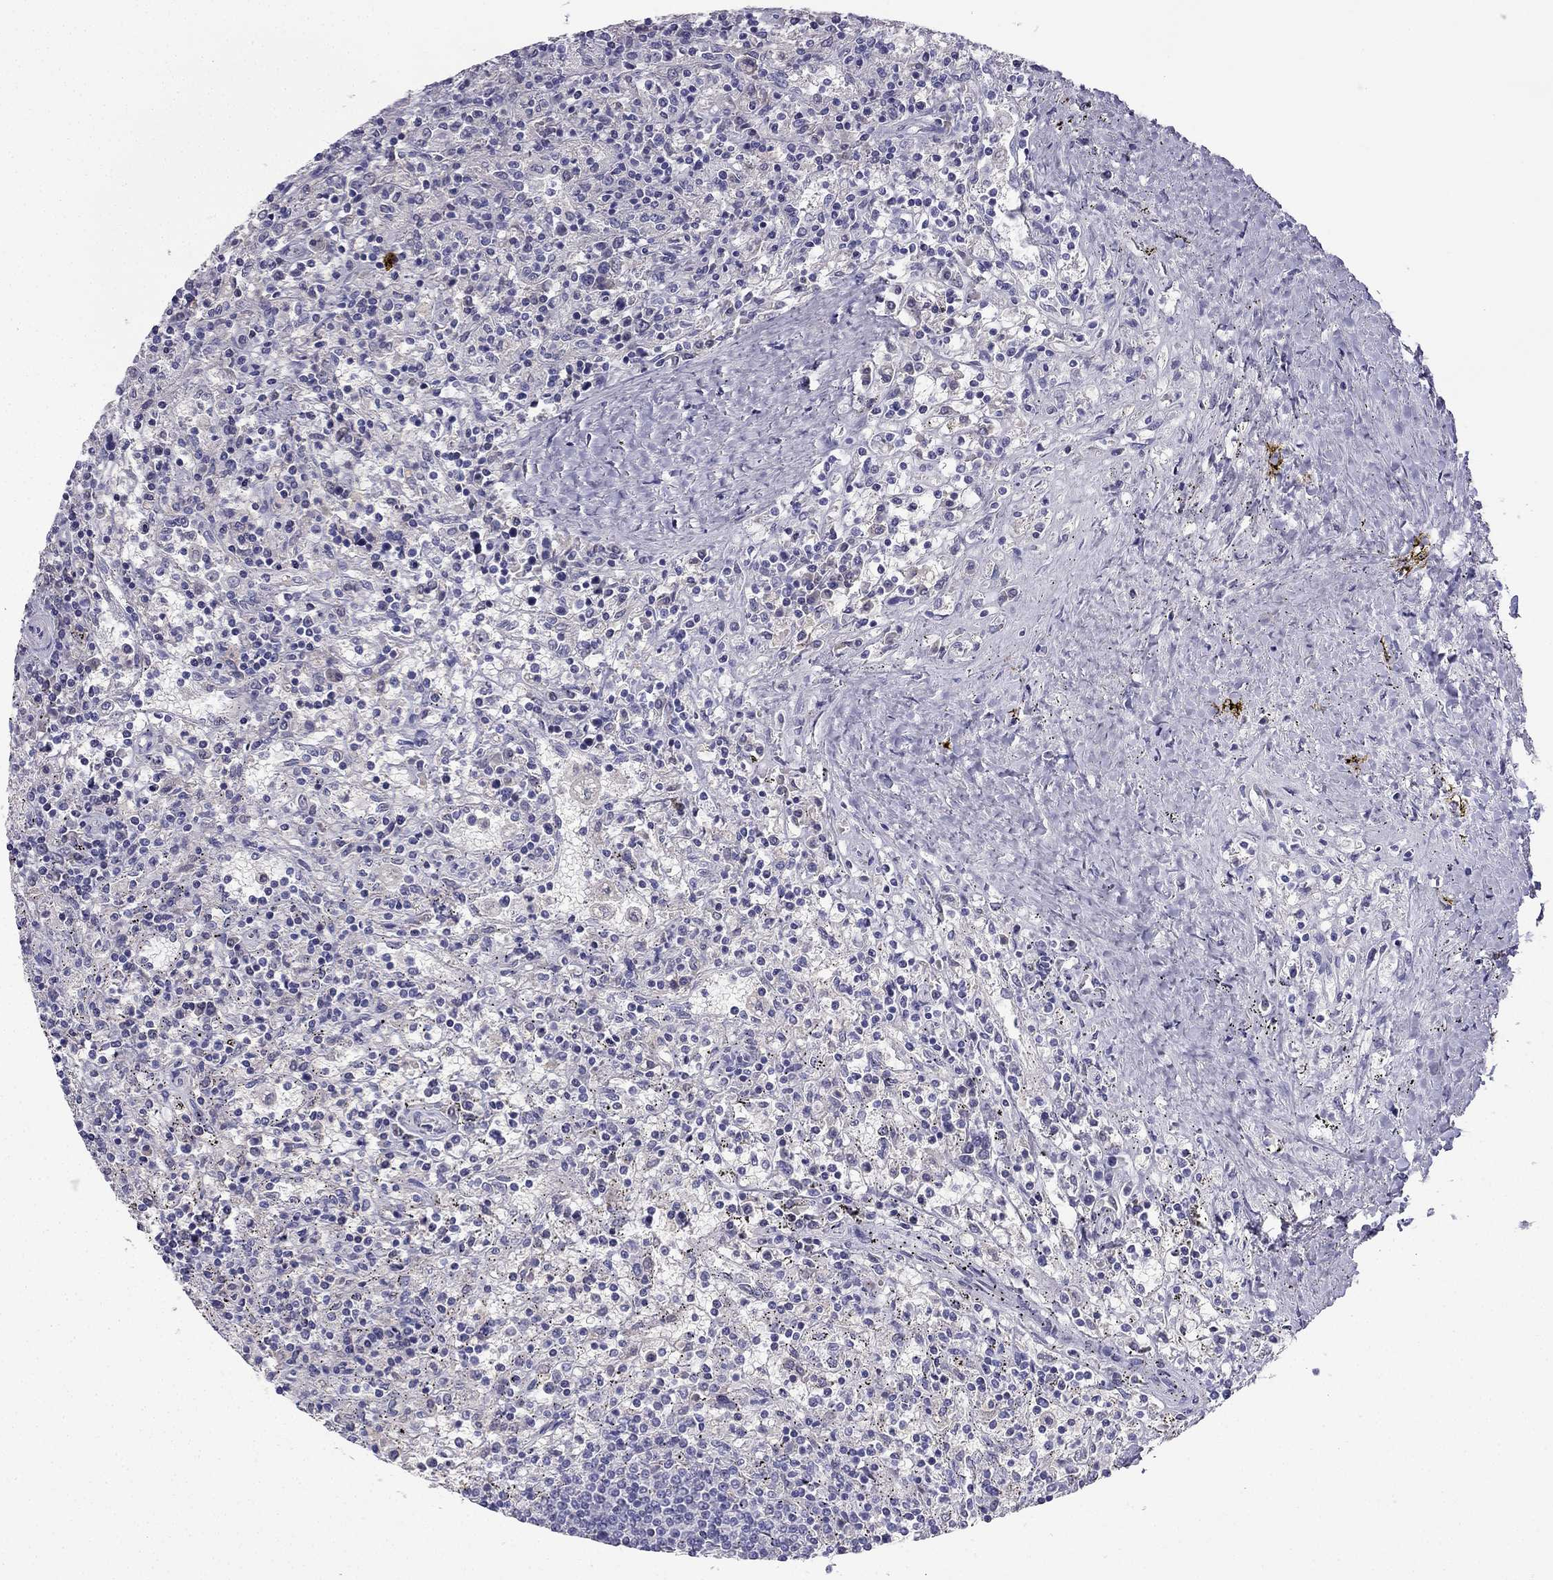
{"staining": {"intensity": "negative", "quantity": "none", "location": "none"}, "tissue": "lymphoma", "cell_type": "Tumor cells", "image_type": "cancer", "snomed": [{"axis": "morphology", "description": "Malignant lymphoma, non-Hodgkin's type, Low grade"}, {"axis": "topography", "description": "Spleen"}], "caption": "There is no significant positivity in tumor cells of low-grade malignant lymphoma, non-Hodgkin's type. (Immunohistochemistry, brightfield microscopy, high magnification).", "gene": "NPTX1", "patient": {"sex": "male", "age": 62}}